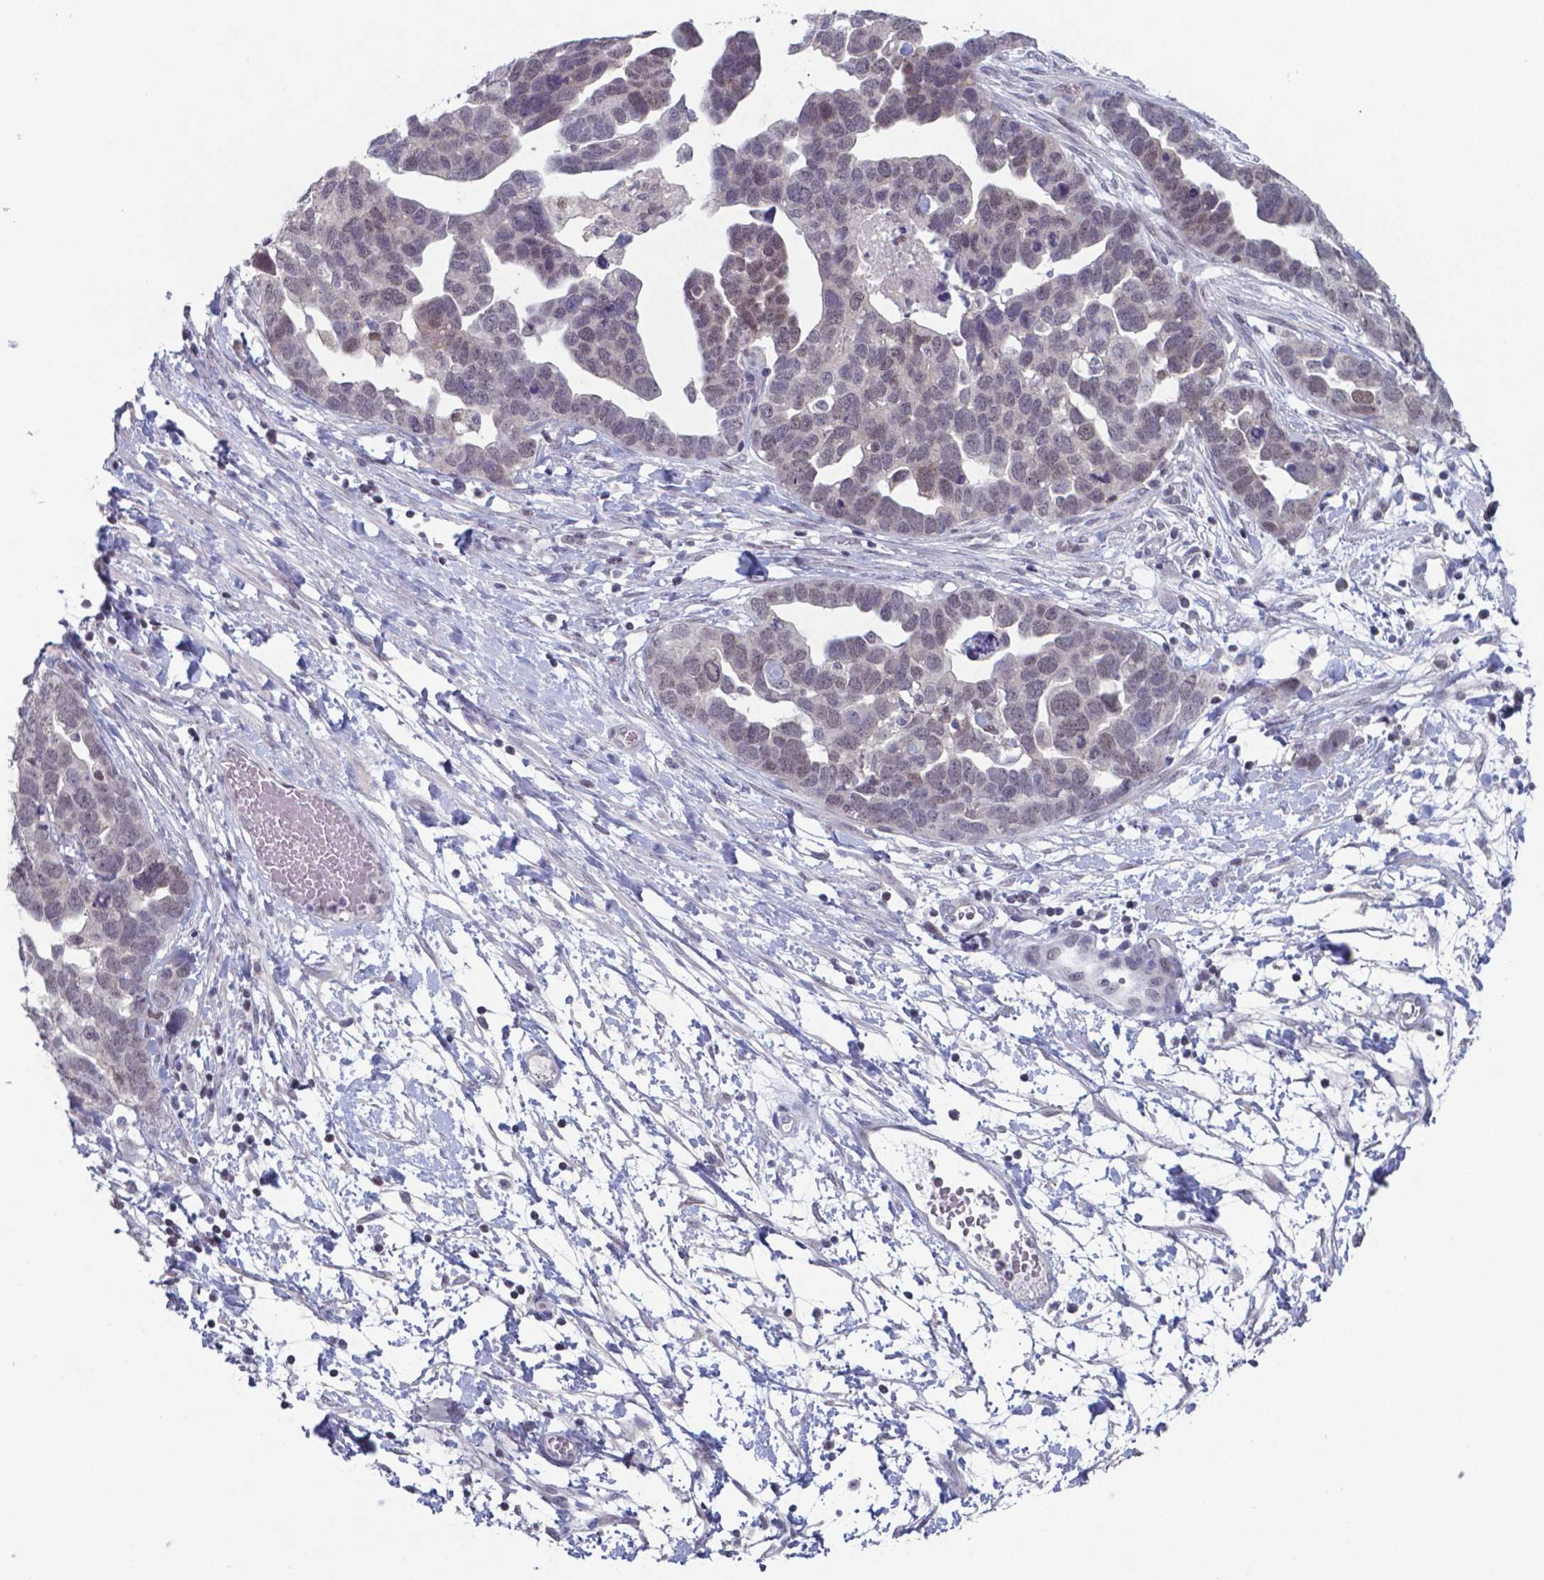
{"staining": {"intensity": "negative", "quantity": "none", "location": "none"}, "tissue": "ovarian cancer", "cell_type": "Tumor cells", "image_type": "cancer", "snomed": [{"axis": "morphology", "description": "Cystadenocarcinoma, serous, NOS"}, {"axis": "topography", "description": "Ovary"}], "caption": "Human ovarian cancer (serous cystadenocarcinoma) stained for a protein using IHC exhibits no expression in tumor cells.", "gene": "TDP2", "patient": {"sex": "female", "age": 54}}